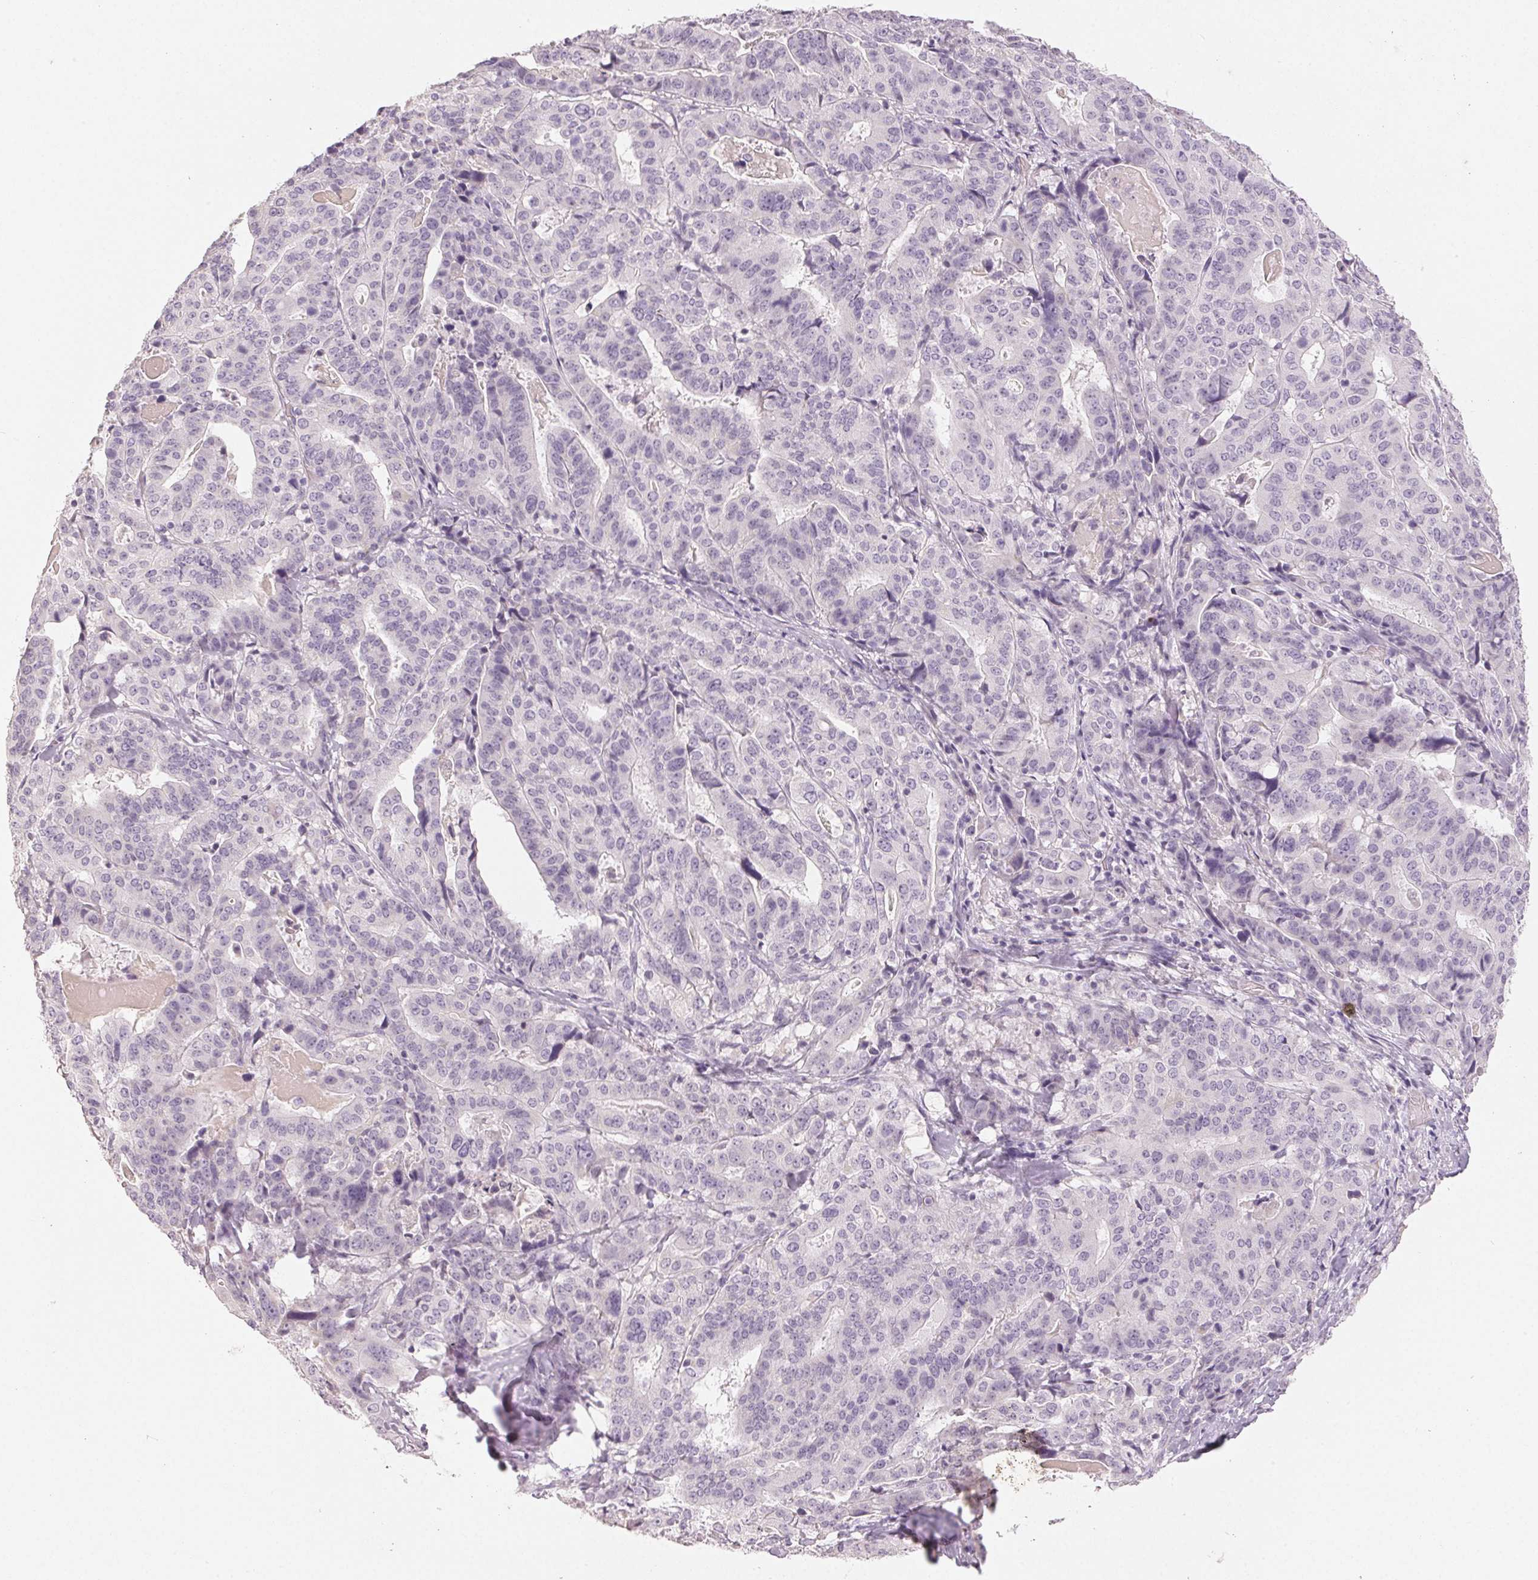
{"staining": {"intensity": "negative", "quantity": "none", "location": "none"}, "tissue": "stomach cancer", "cell_type": "Tumor cells", "image_type": "cancer", "snomed": [{"axis": "morphology", "description": "Adenocarcinoma, NOS"}, {"axis": "topography", "description": "Stomach"}], "caption": "Immunohistochemistry (IHC) micrograph of human stomach cancer stained for a protein (brown), which displays no expression in tumor cells. Nuclei are stained in blue.", "gene": "LVRN", "patient": {"sex": "male", "age": 48}}